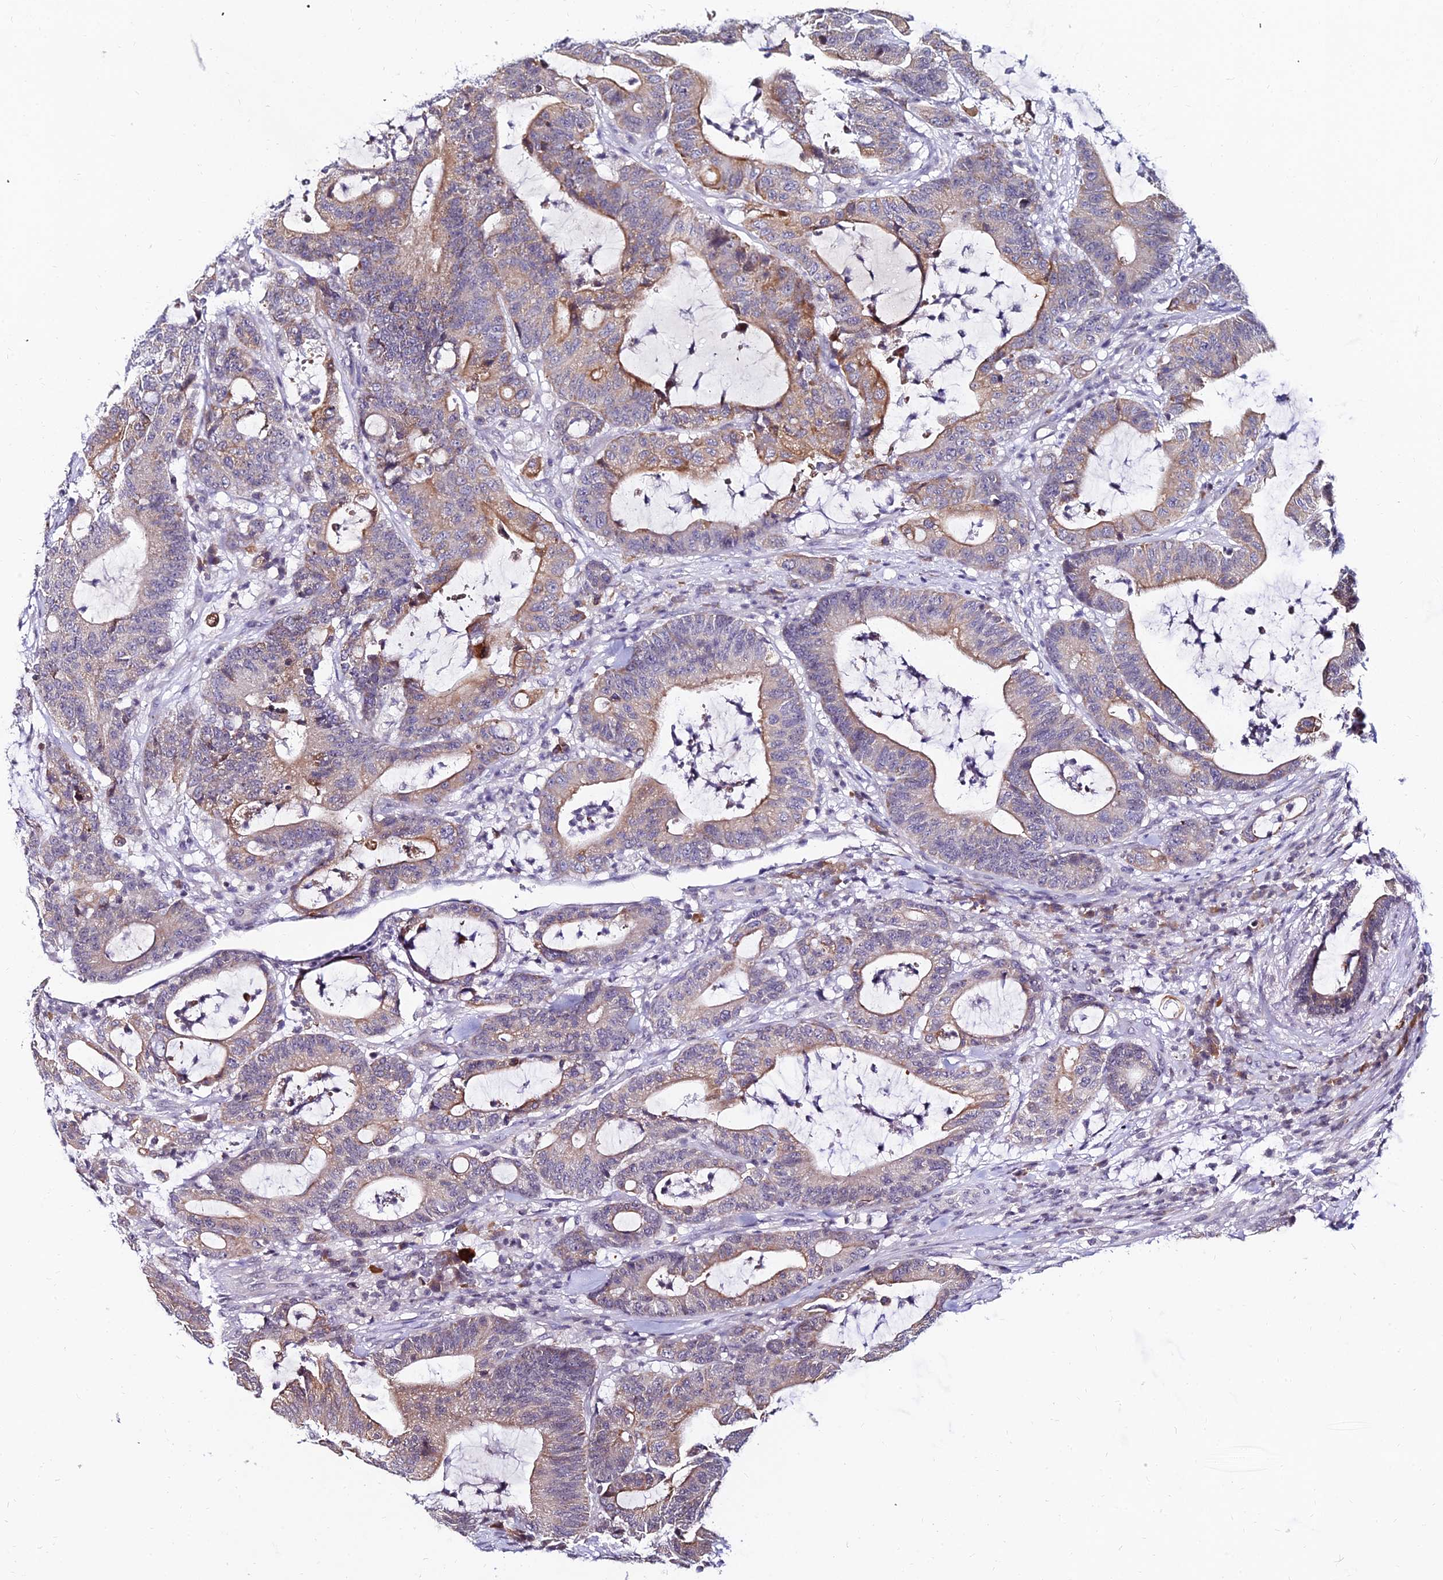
{"staining": {"intensity": "moderate", "quantity": "<25%", "location": "cytoplasmic/membranous"}, "tissue": "colorectal cancer", "cell_type": "Tumor cells", "image_type": "cancer", "snomed": [{"axis": "morphology", "description": "Adenocarcinoma, NOS"}, {"axis": "topography", "description": "Colon"}], "caption": "This photomicrograph shows IHC staining of human colorectal cancer, with low moderate cytoplasmic/membranous staining in about <25% of tumor cells.", "gene": "CDNF", "patient": {"sex": "female", "age": 84}}